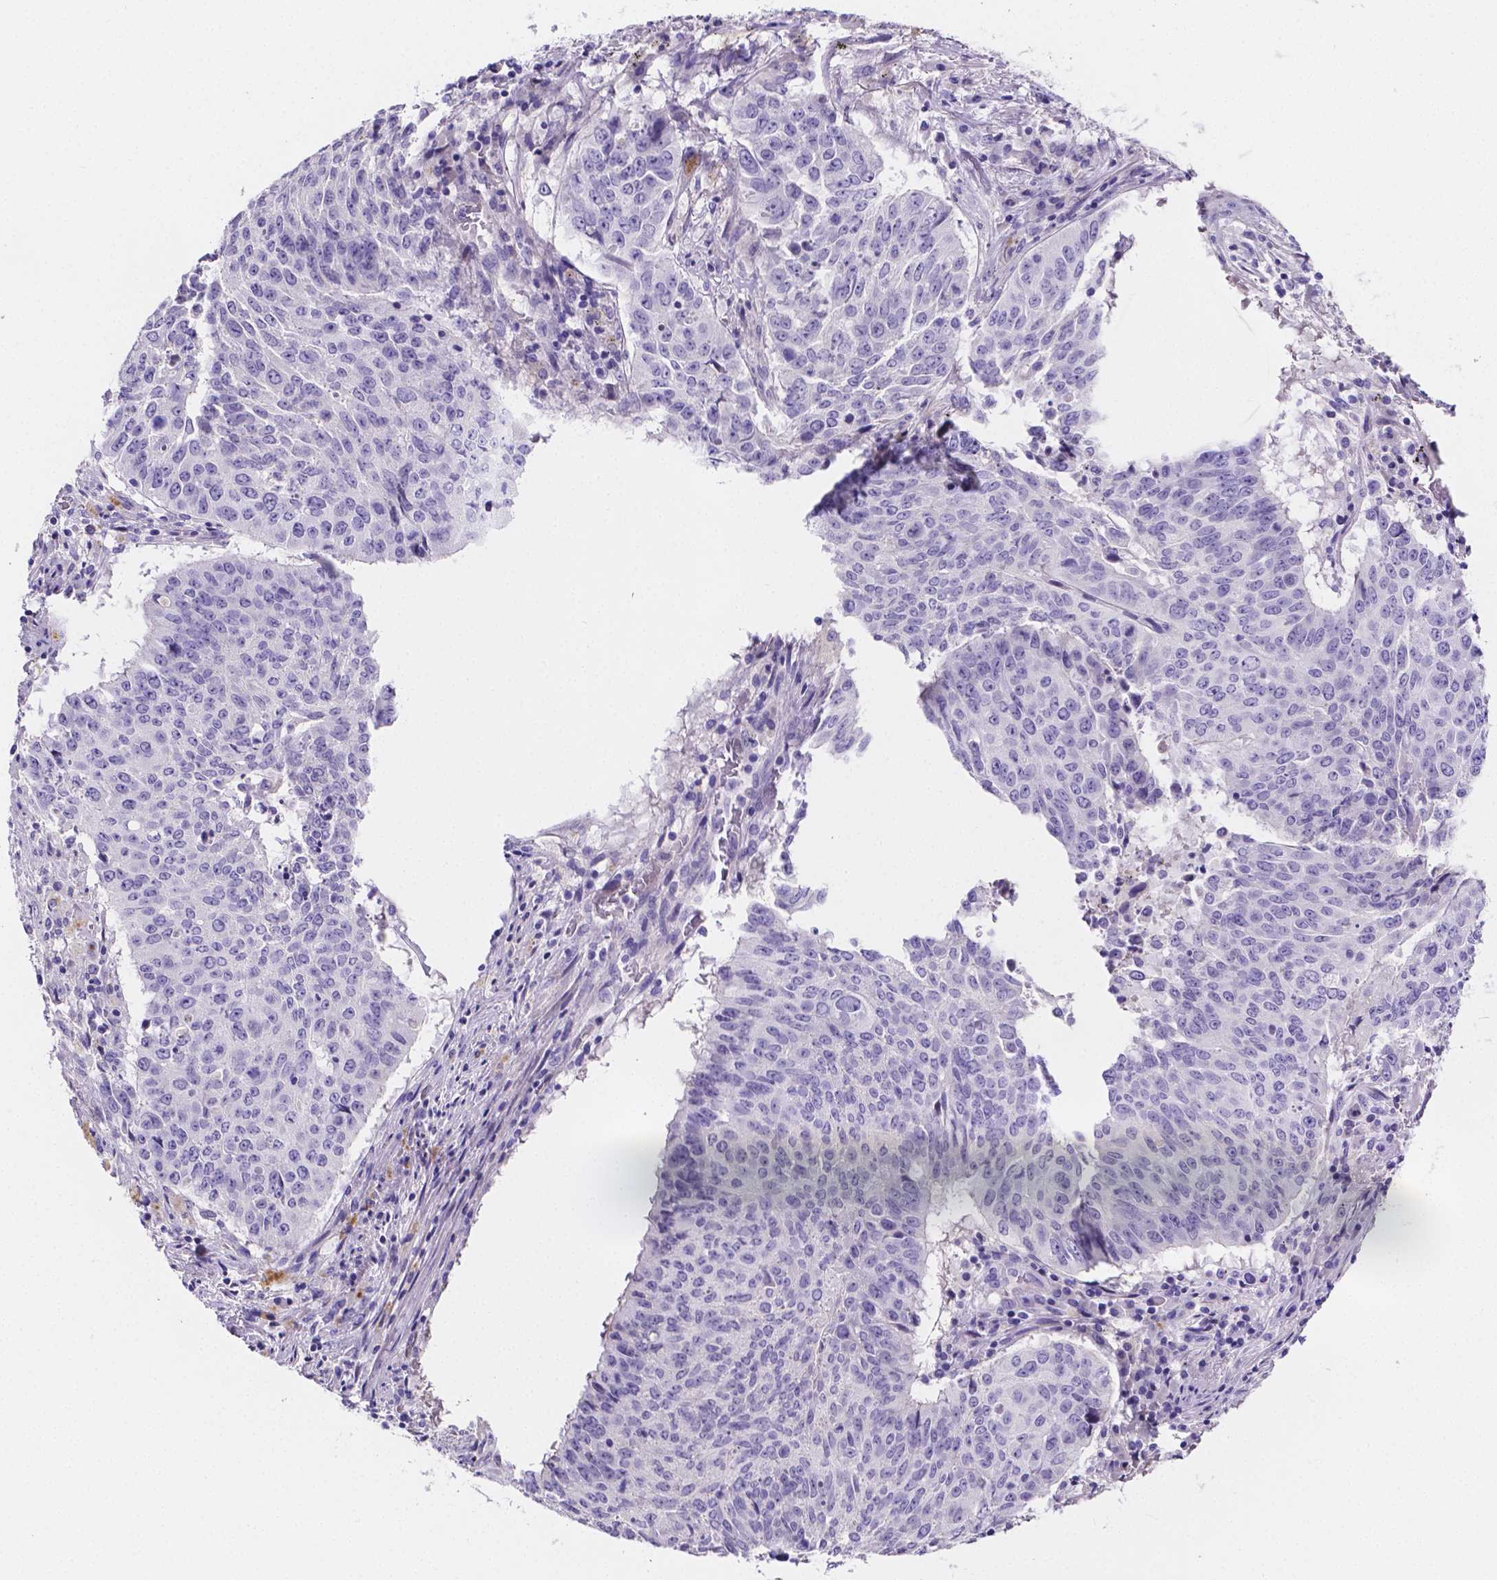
{"staining": {"intensity": "negative", "quantity": "none", "location": "none"}, "tissue": "lung cancer", "cell_type": "Tumor cells", "image_type": "cancer", "snomed": [{"axis": "morphology", "description": "Normal tissue, NOS"}, {"axis": "morphology", "description": "Squamous cell carcinoma, NOS"}, {"axis": "topography", "description": "Bronchus"}, {"axis": "topography", "description": "Lung"}], "caption": "This is a micrograph of immunohistochemistry staining of lung cancer, which shows no staining in tumor cells. (DAB immunohistochemistry (IHC) with hematoxylin counter stain).", "gene": "NRGN", "patient": {"sex": "male", "age": 64}}